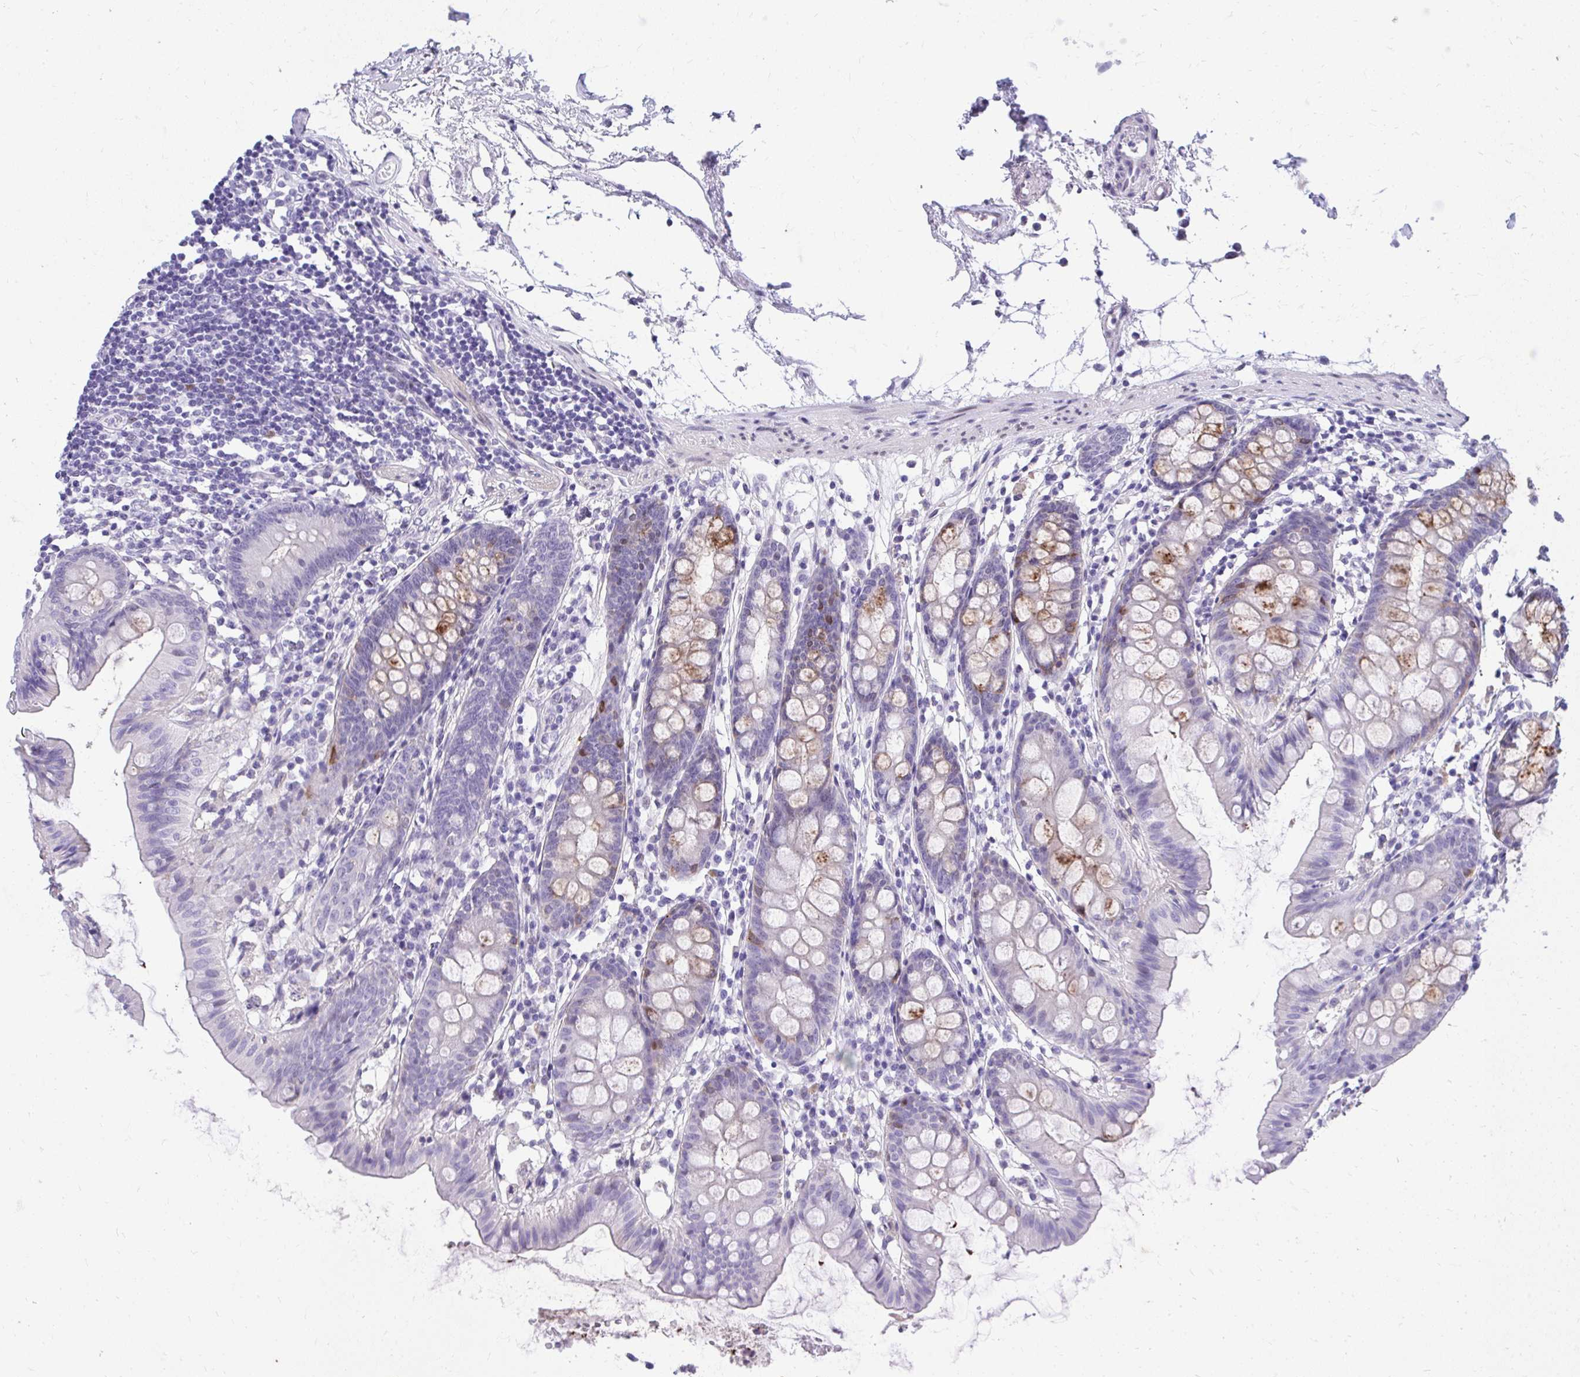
{"staining": {"intensity": "negative", "quantity": "none", "location": "none"}, "tissue": "colon", "cell_type": "Endothelial cells", "image_type": "normal", "snomed": [{"axis": "morphology", "description": "Normal tissue, NOS"}, {"axis": "topography", "description": "Colon"}], "caption": "High power microscopy image of an immunohistochemistry image of unremarkable colon, revealing no significant staining in endothelial cells.", "gene": "KLK1", "patient": {"sex": "female", "age": 84}}